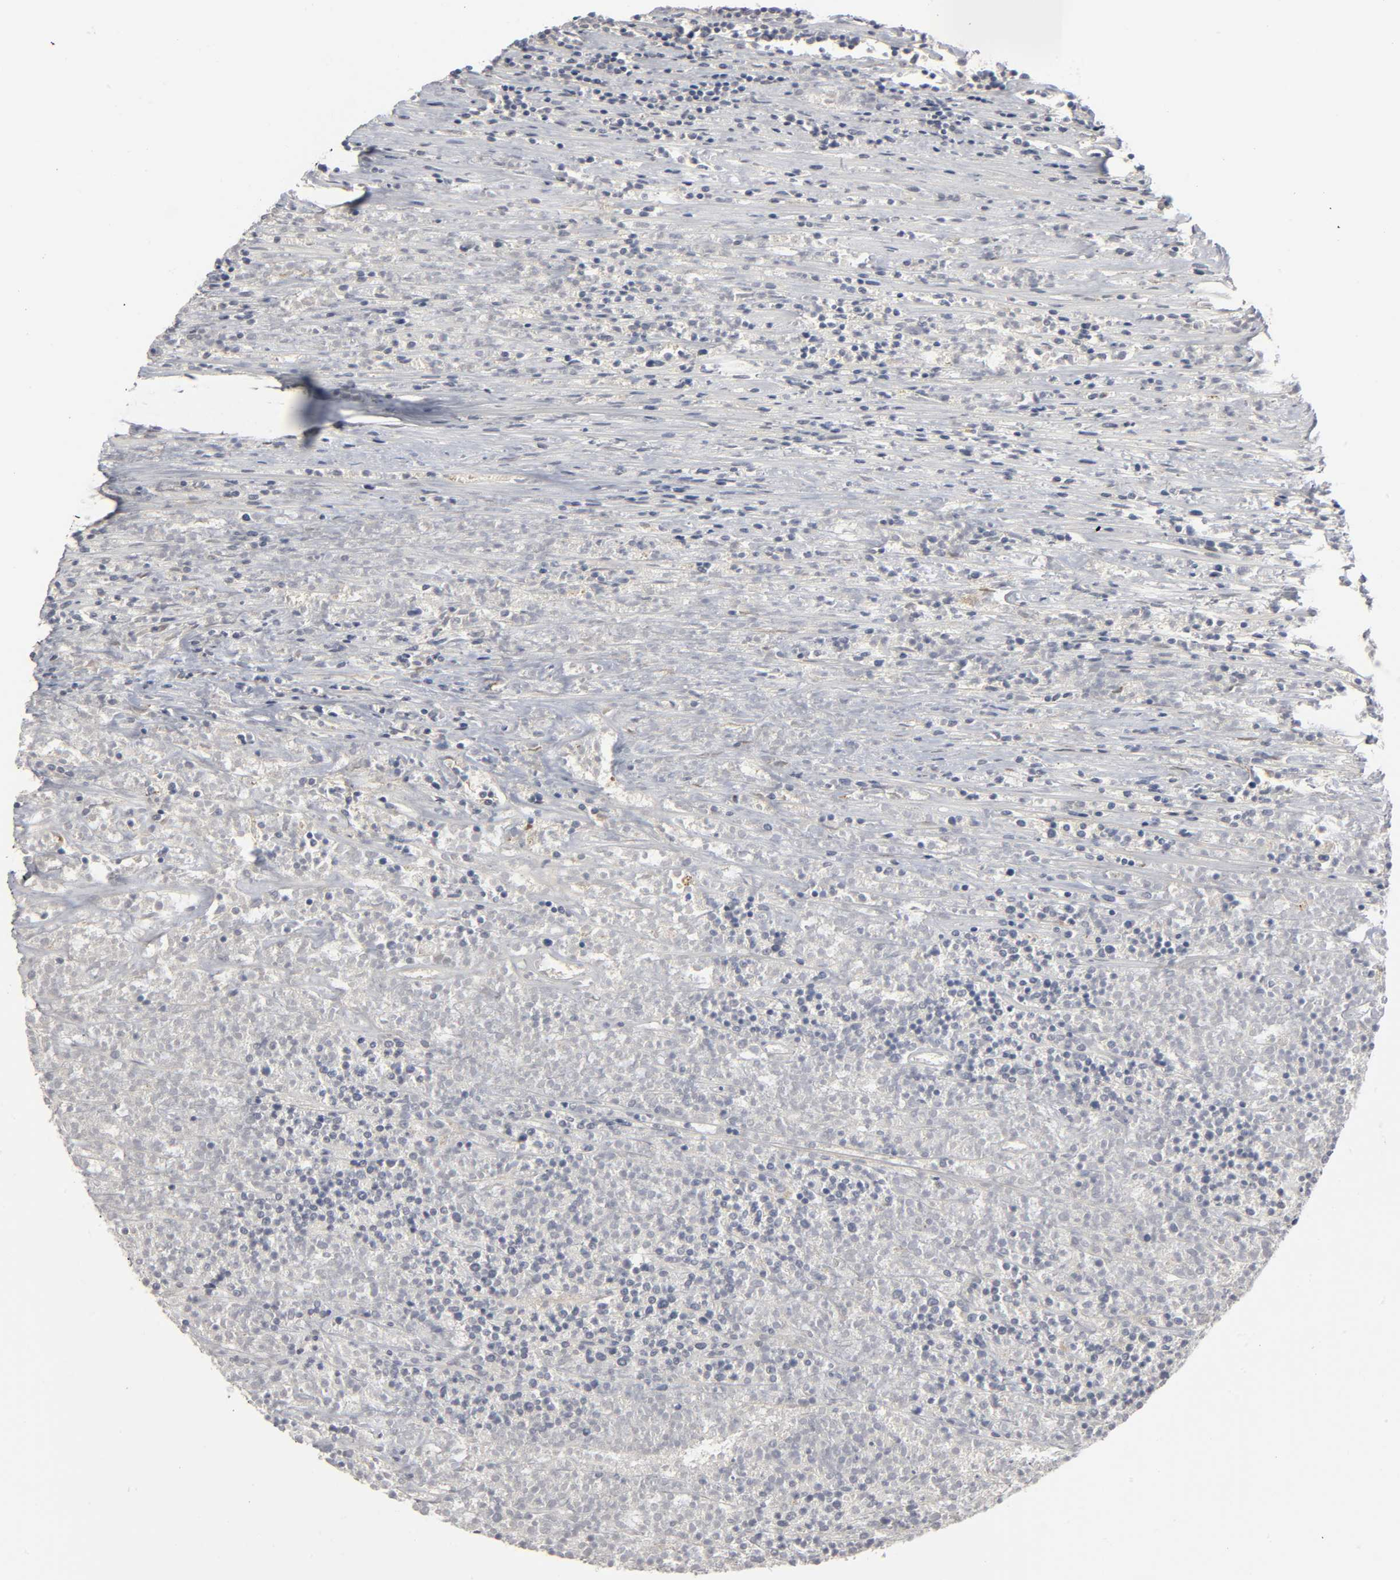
{"staining": {"intensity": "negative", "quantity": "none", "location": "none"}, "tissue": "lymphoma", "cell_type": "Tumor cells", "image_type": "cancer", "snomed": [{"axis": "morphology", "description": "Malignant lymphoma, non-Hodgkin's type, High grade"}, {"axis": "topography", "description": "Lymph node"}], "caption": "This micrograph is of malignant lymphoma, non-Hodgkin's type (high-grade) stained with immunohistochemistry to label a protein in brown with the nuclei are counter-stained blue. There is no staining in tumor cells.", "gene": "PDLIM3", "patient": {"sex": "female", "age": 73}}